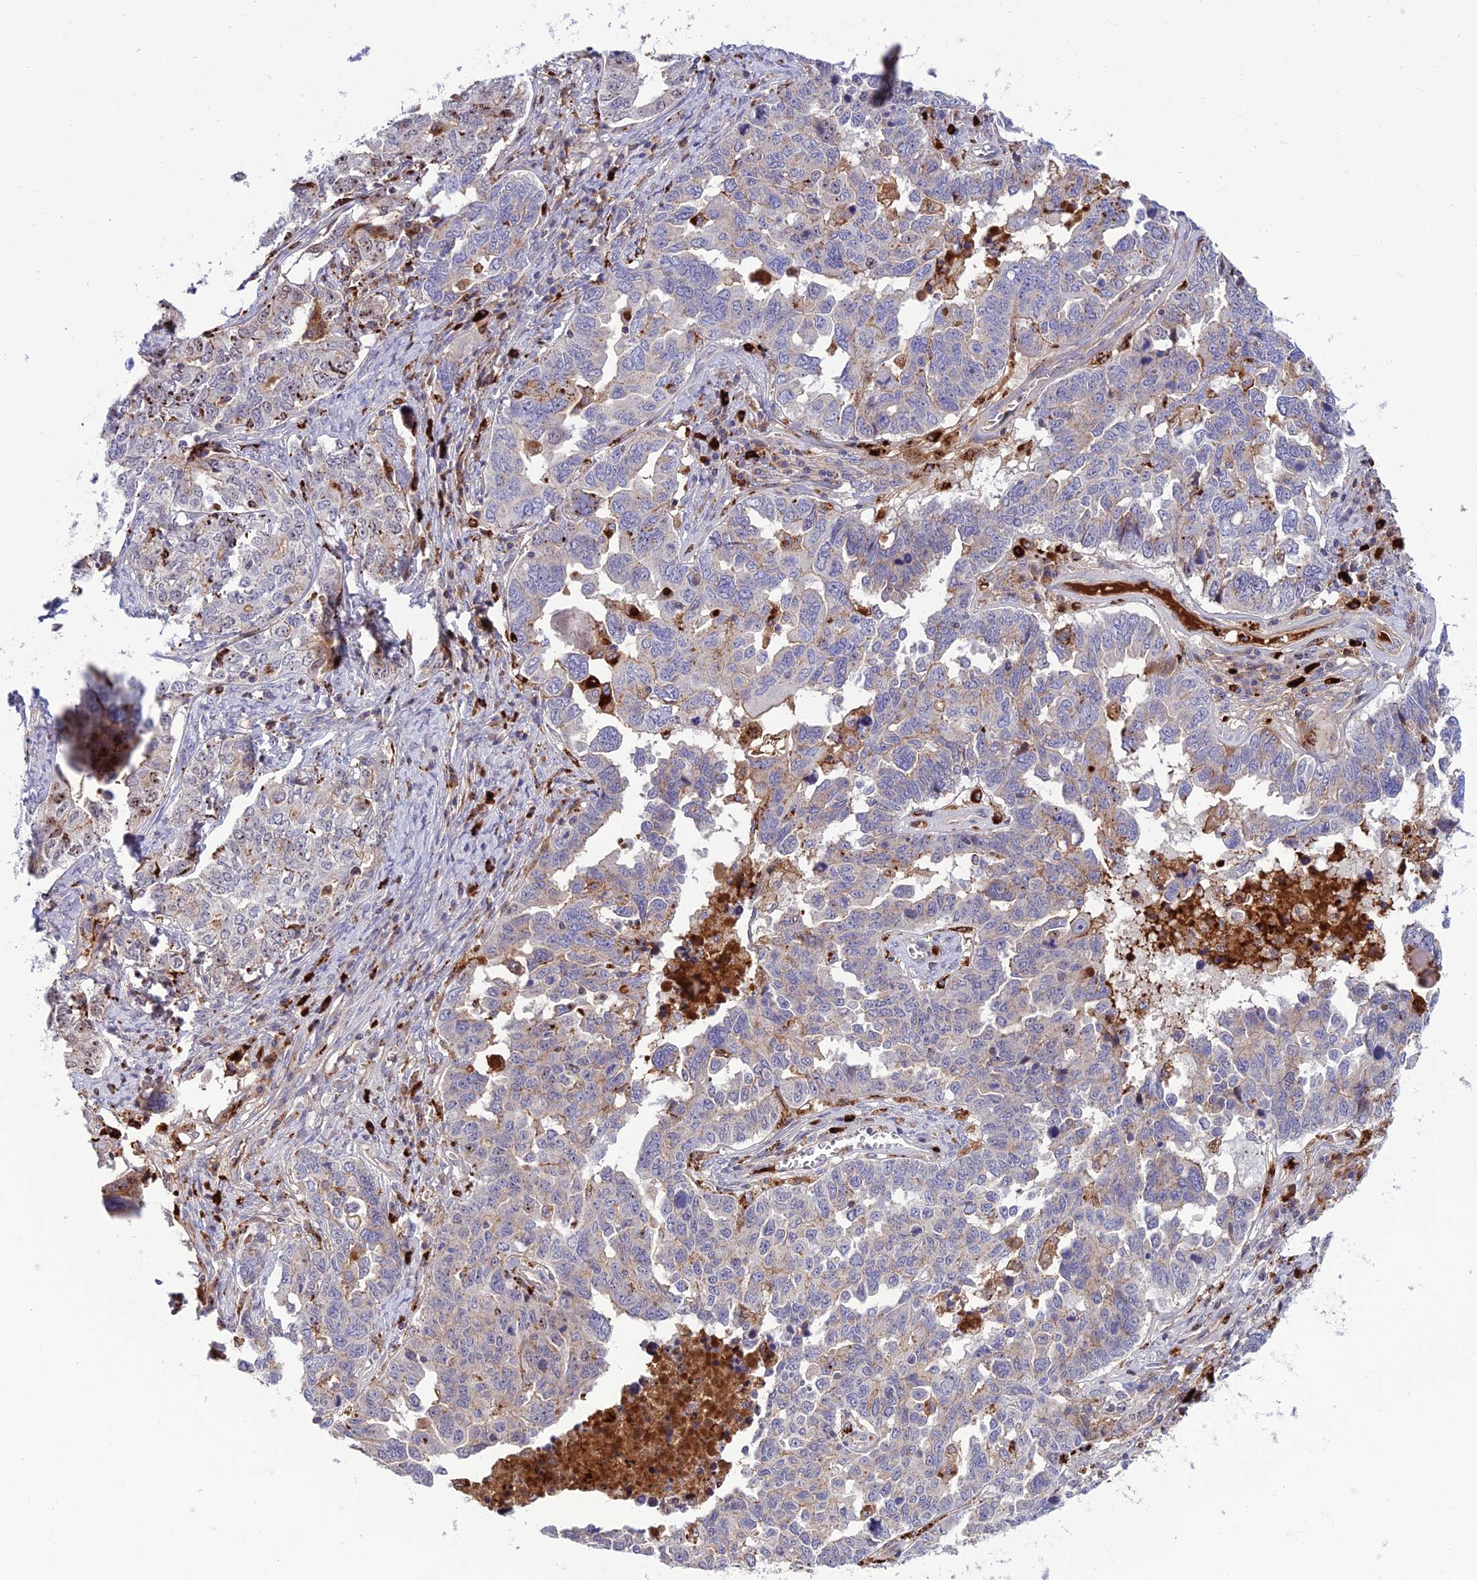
{"staining": {"intensity": "negative", "quantity": "none", "location": "none"}, "tissue": "ovarian cancer", "cell_type": "Tumor cells", "image_type": "cancer", "snomed": [{"axis": "morphology", "description": "Carcinoma, endometroid"}, {"axis": "topography", "description": "Ovary"}], "caption": "Immunohistochemistry (IHC) of human ovarian cancer shows no staining in tumor cells. Brightfield microscopy of IHC stained with DAB (3,3'-diaminobenzidine) (brown) and hematoxylin (blue), captured at high magnification.", "gene": "ARHGEF18", "patient": {"sex": "female", "age": 62}}